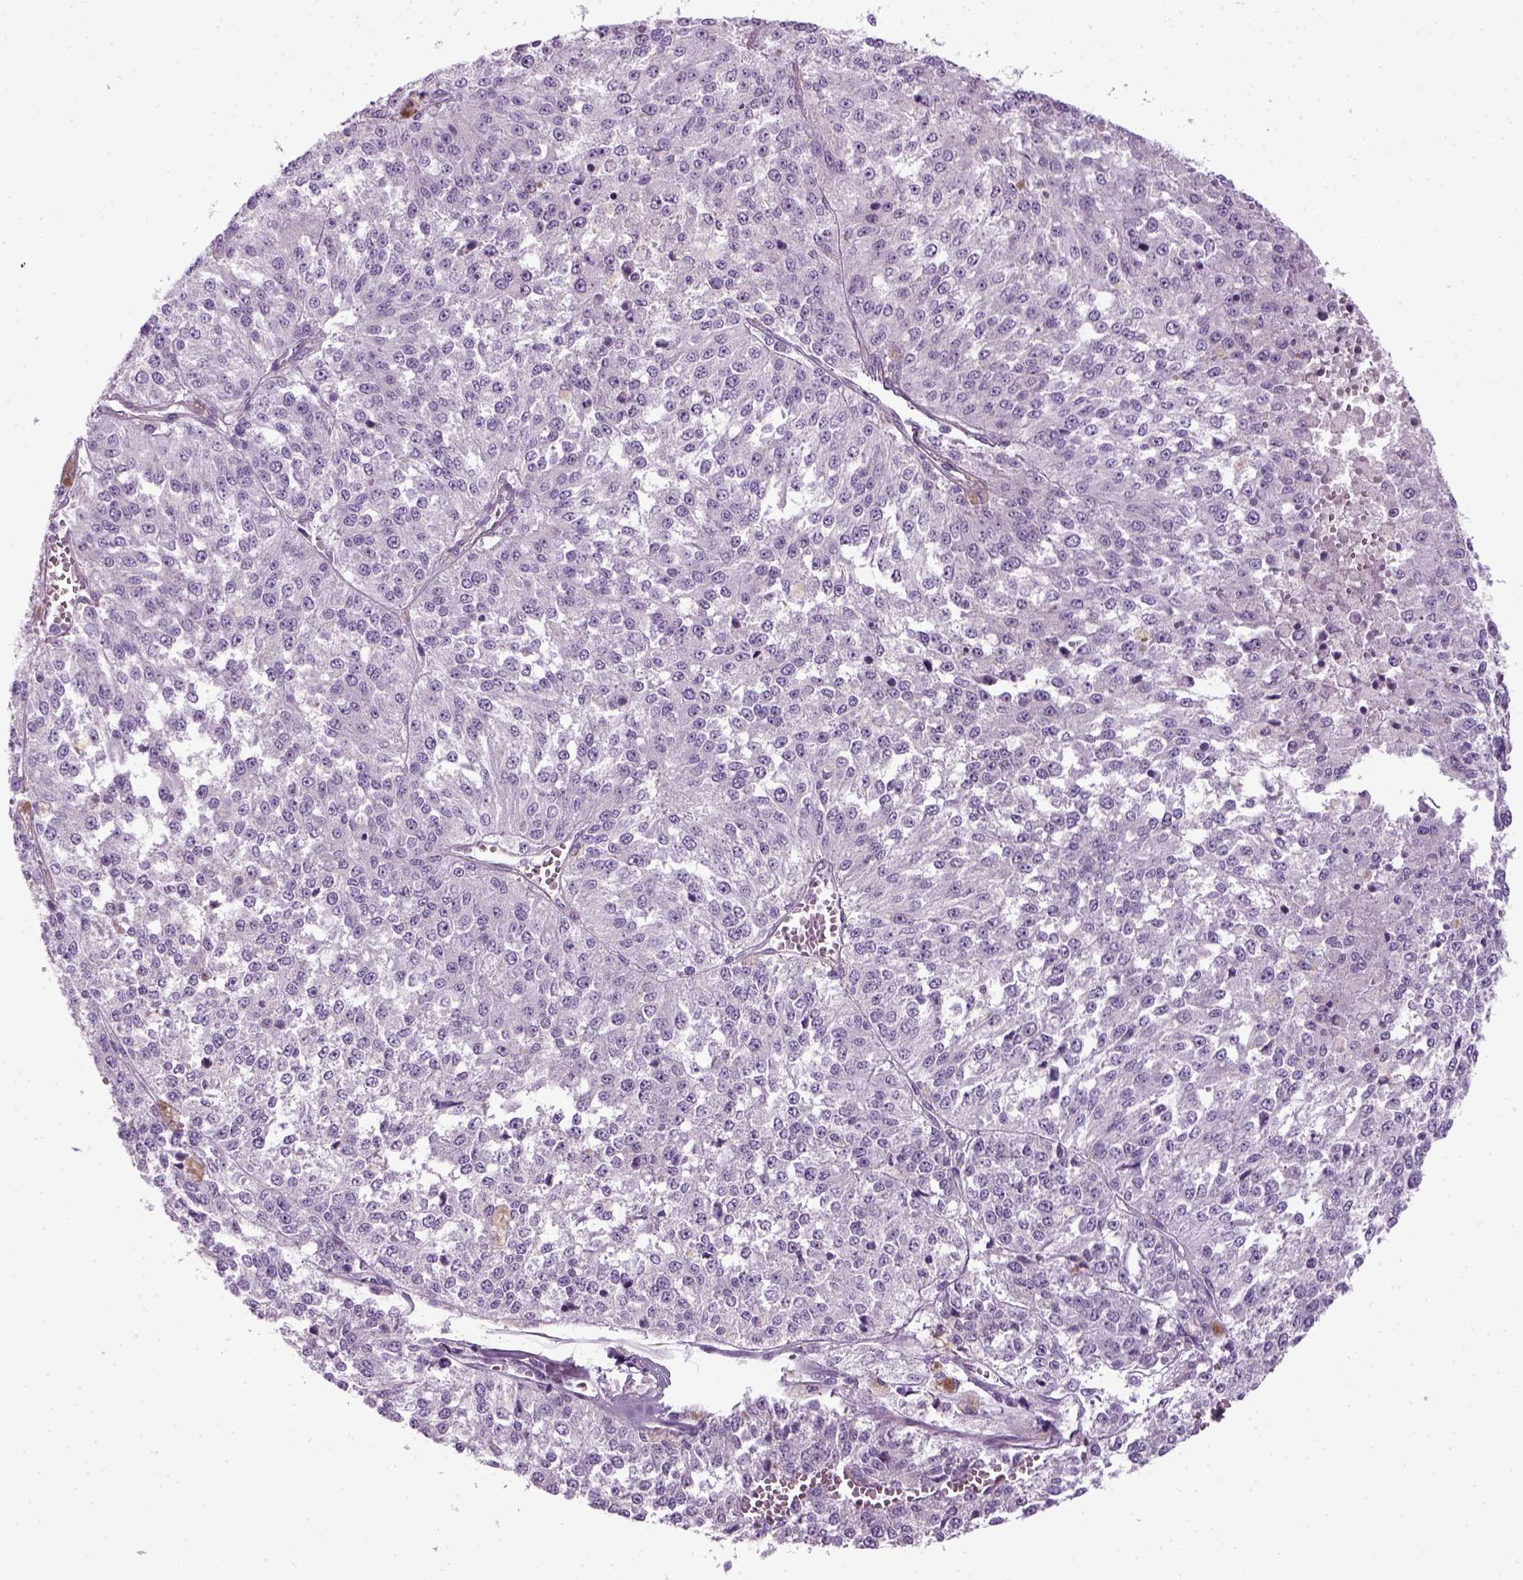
{"staining": {"intensity": "negative", "quantity": "none", "location": "none"}, "tissue": "melanoma", "cell_type": "Tumor cells", "image_type": "cancer", "snomed": [{"axis": "morphology", "description": "Malignant melanoma, Metastatic site"}, {"axis": "topography", "description": "Lymph node"}], "caption": "Immunohistochemistry of malignant melanoma (metastatic site) exhibits no expression in tumor cells.", "gene": "FAM161A", "patient": {"sex": "female", "age": 64}}